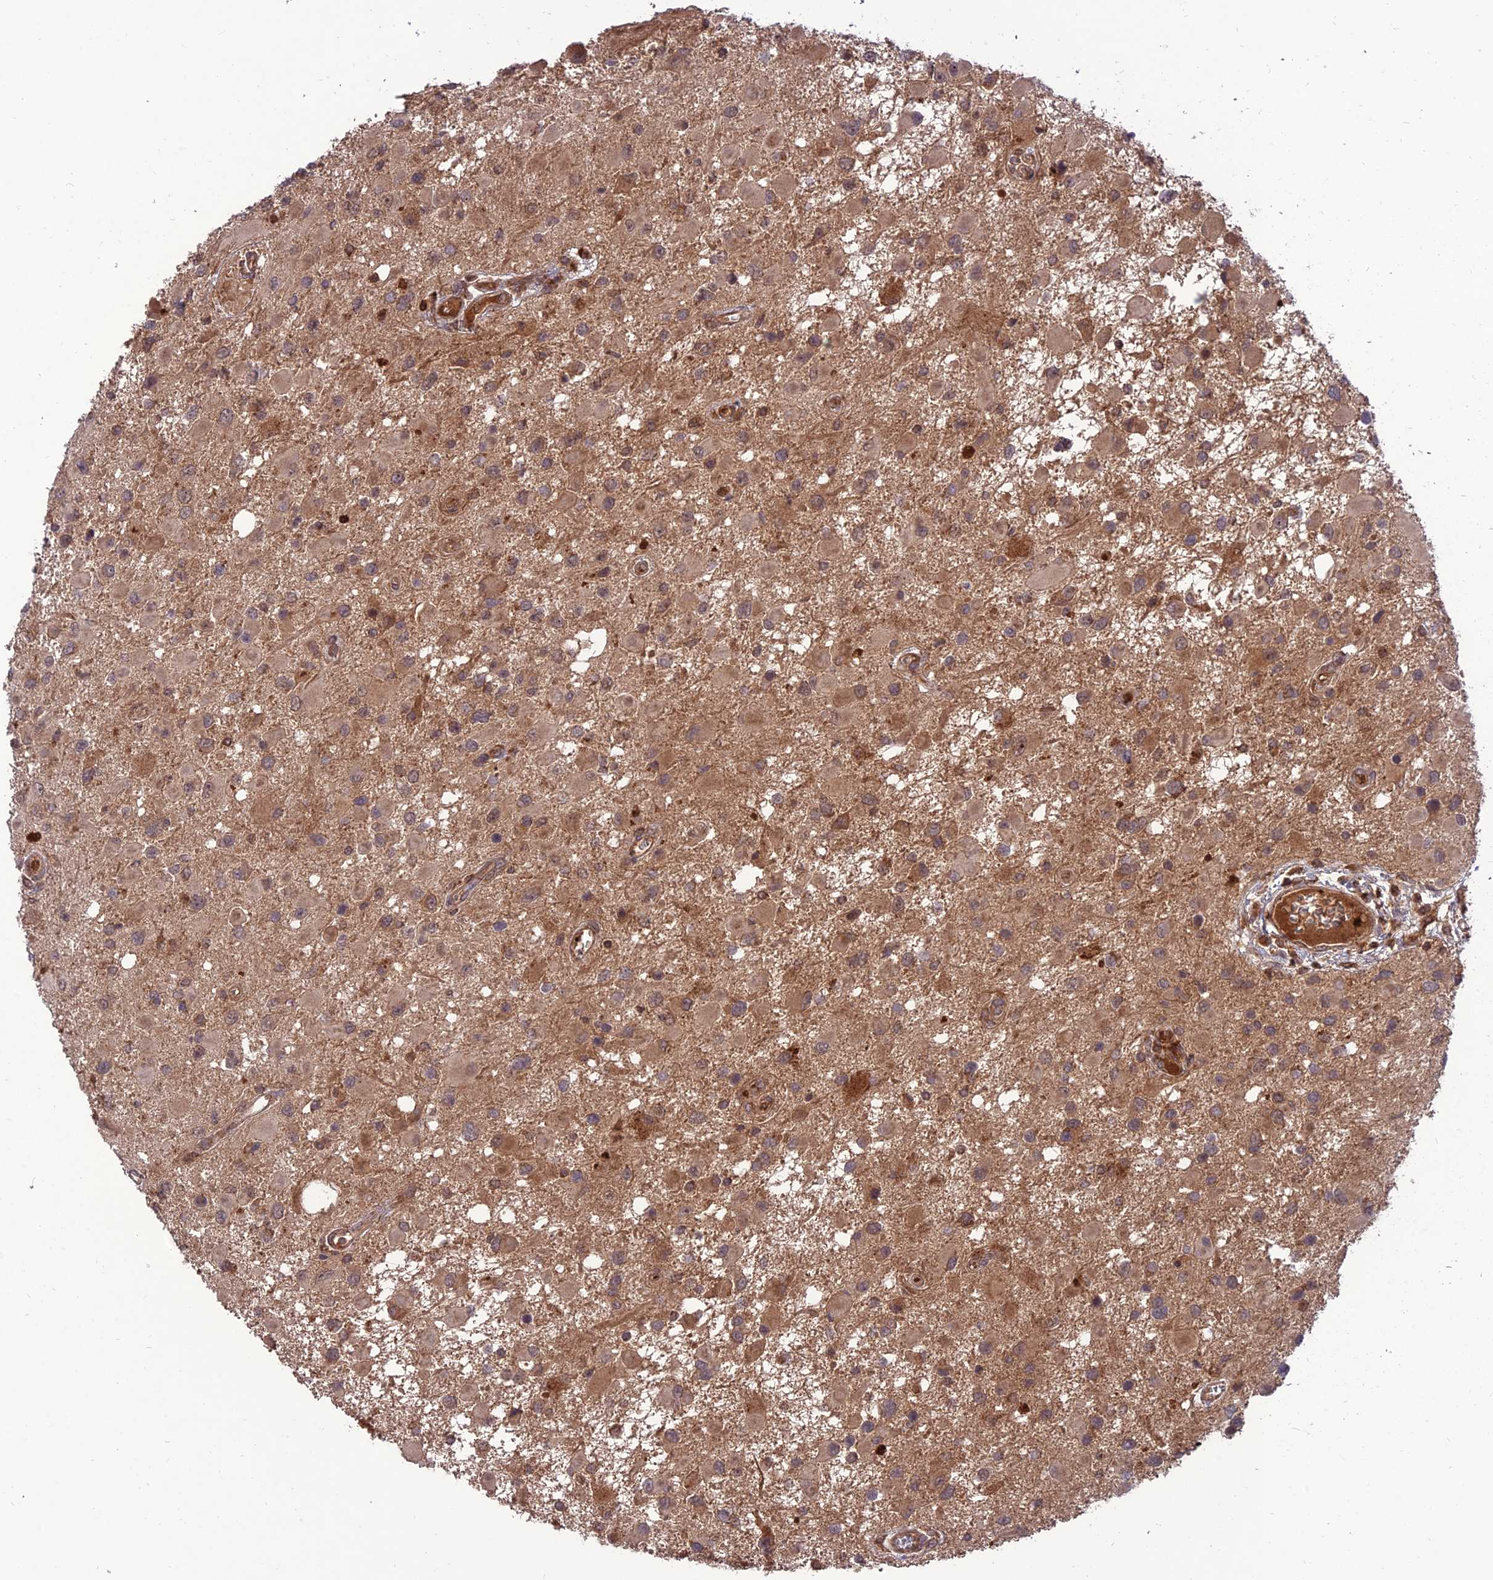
{"staining": {"intensity": "moderate", "quantity": "25%-75%", "location": "cytoplasmic/membranous"}, "tissue": "glioma", "cell_type": "Tumor cells", "image_type": "cancer", "snomed": [{"axis": "morphology", "description": "Glioma, malignant, High grade"}, {"axis": "topography", "description": "Brain"}], "caption": "Immunohistochemical staining of human glioma exhibits medium levels of moderate cytoplasmic/membranous staining in about 25%-75% of tumor cells. (DAB IHC, brown staining for protein, blue staining for nuclei).", "gene": "NDUFC1", "patient": {"sex": "male", "age": 53}}